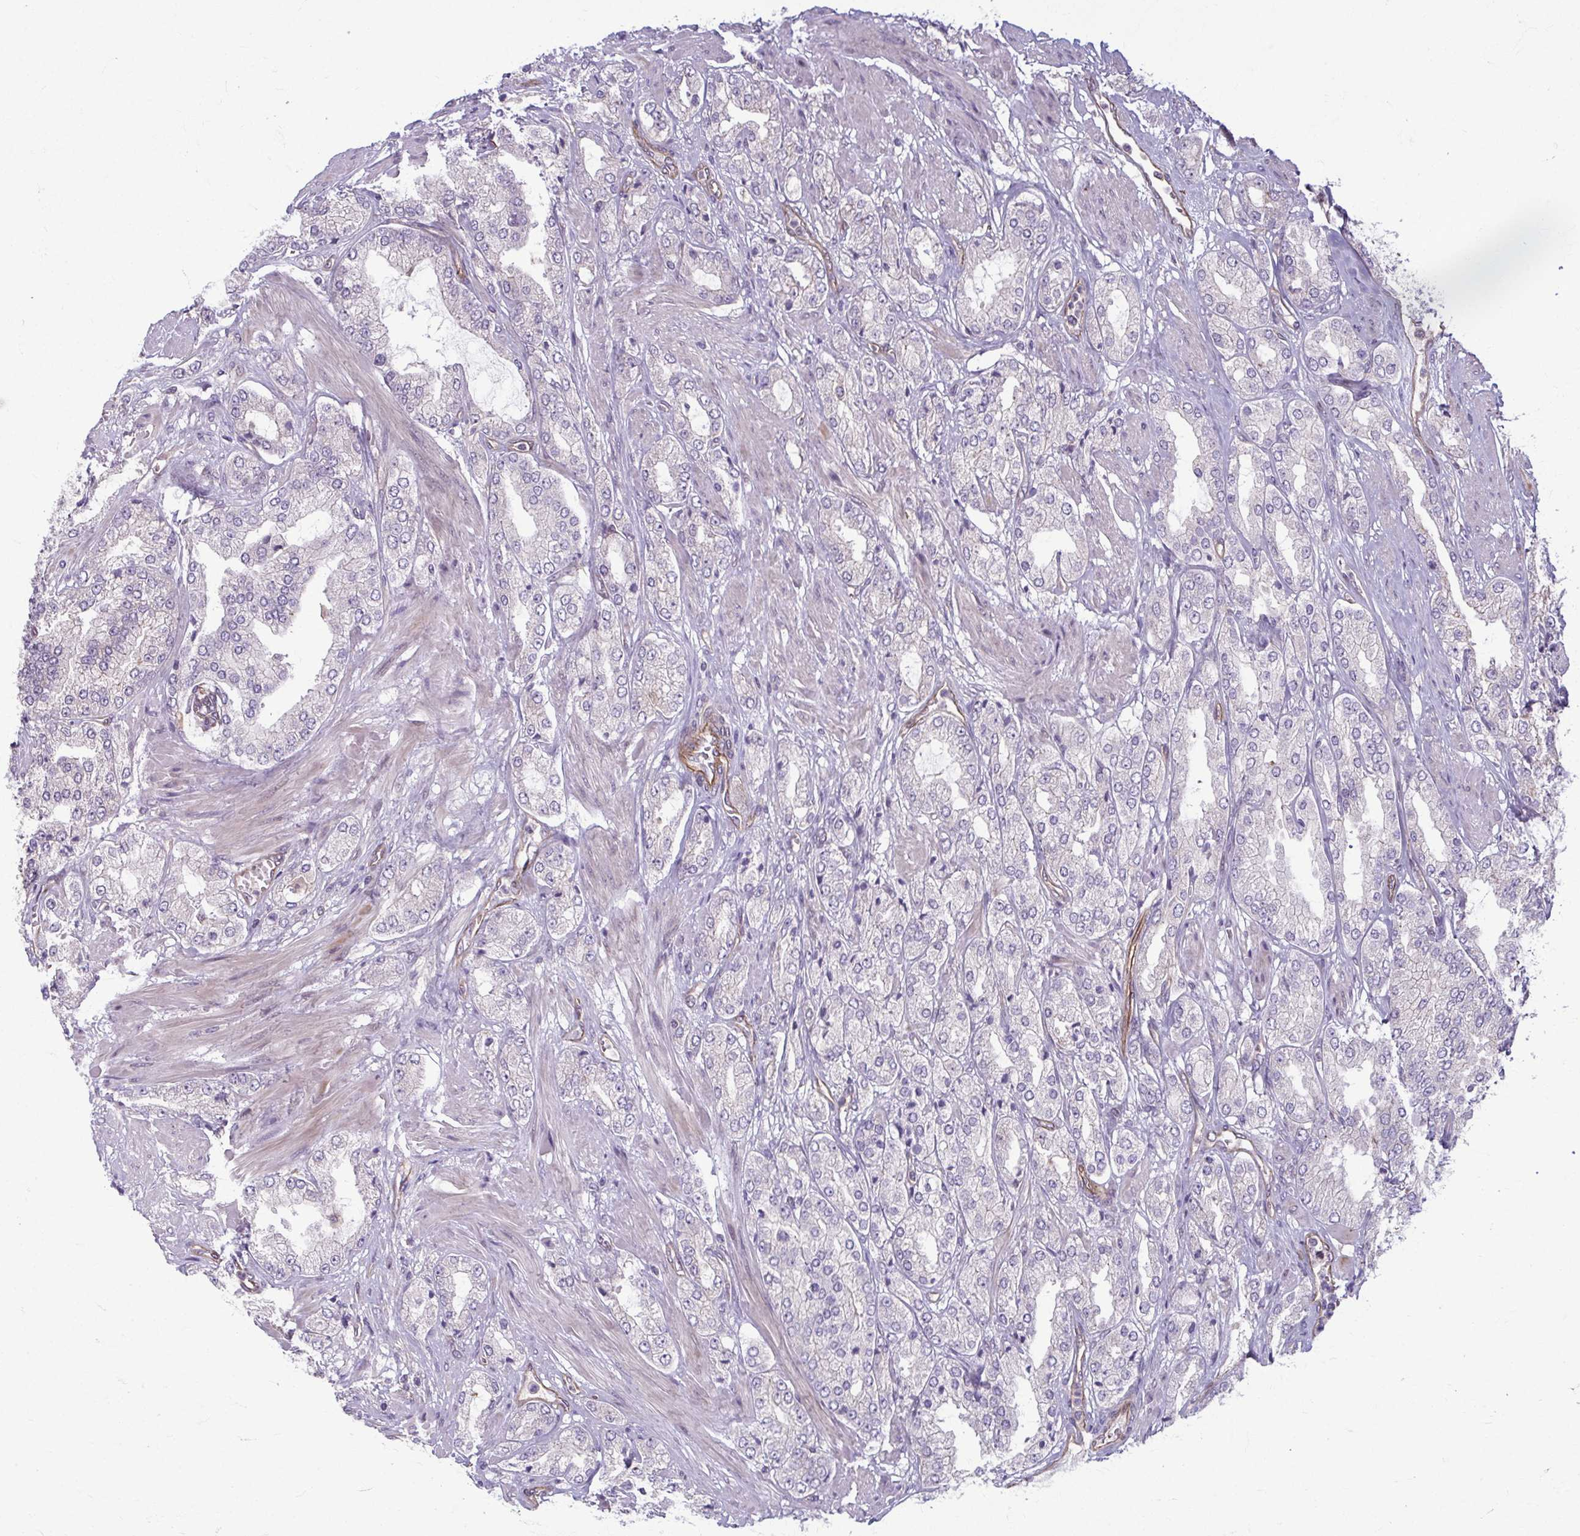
{"staining": {"intensity": "negative", "quantity": "none", "location": "none"}, "tissue": "prostate cancer", "cell_type": "Tumor cells", "image_type": "cancer", "snomed": [{"axis": "morphology", "description": "Adenocarcinoma, High grade"}, {"axis": "topography", "description": "Prostate"}], "caption": "Tumor cells are negative for brown protein staining in prostate cancer (high-grade adenocarcinoma).", "gene": "EID2B", "patient": {"sex": "male", "age": 68}}